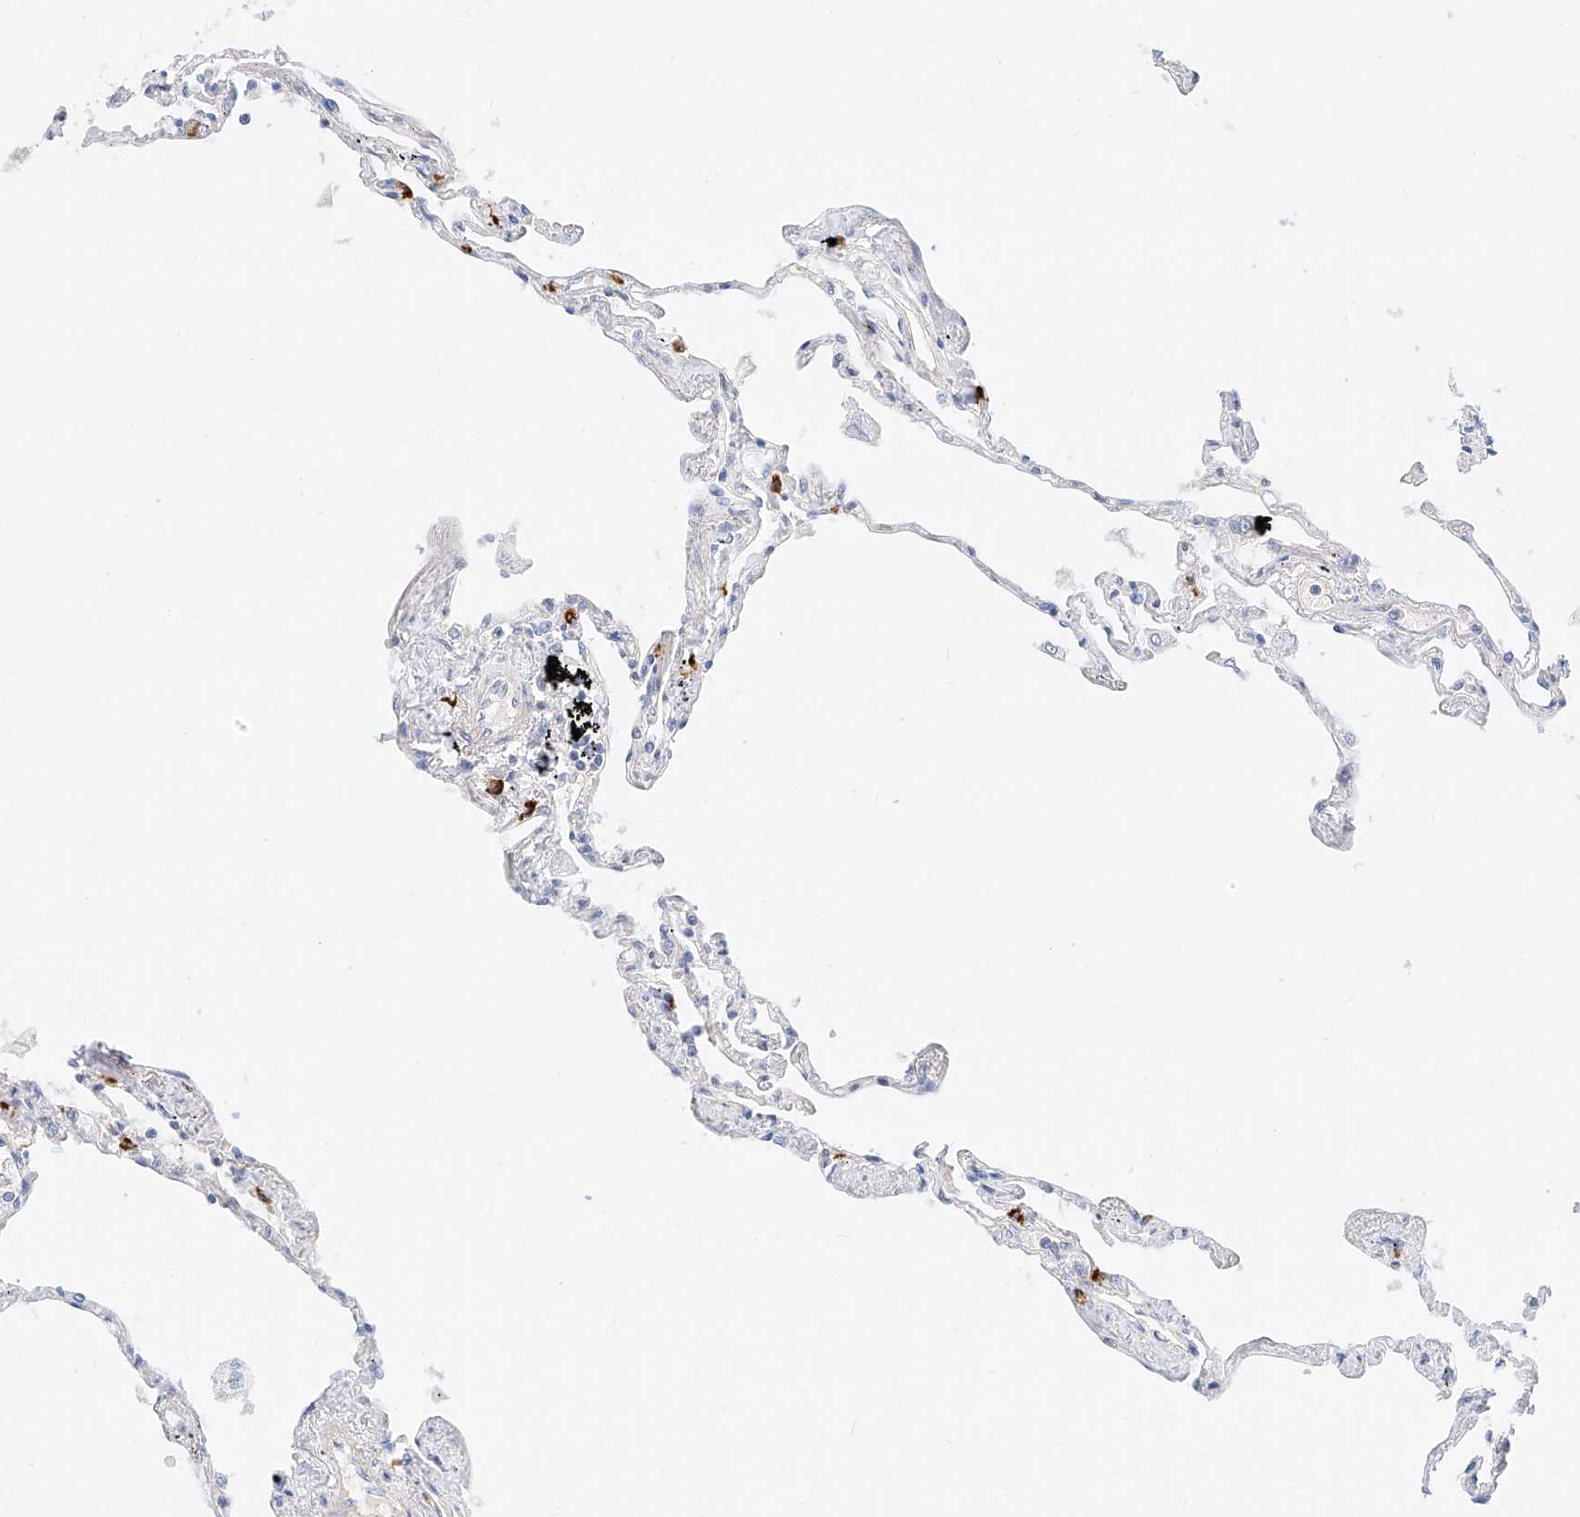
{"staining": {"intensity": "negative", "quantity": "none", "location": "none"}, "tissue": "lung", "cell_type": "Alveolar cells", "image_type": "normal", "snomed": [{"axis": "morphology", "description": "Normal tissue, NOS"}, {"axis": "topography", "description": "Lung"}], "caption": "A histopathology image of lung stained for a protein exhibits no brown staining in alveolar cells.", "gene": "CDCP2", "patient": {"sex": "female", "age": 67}}